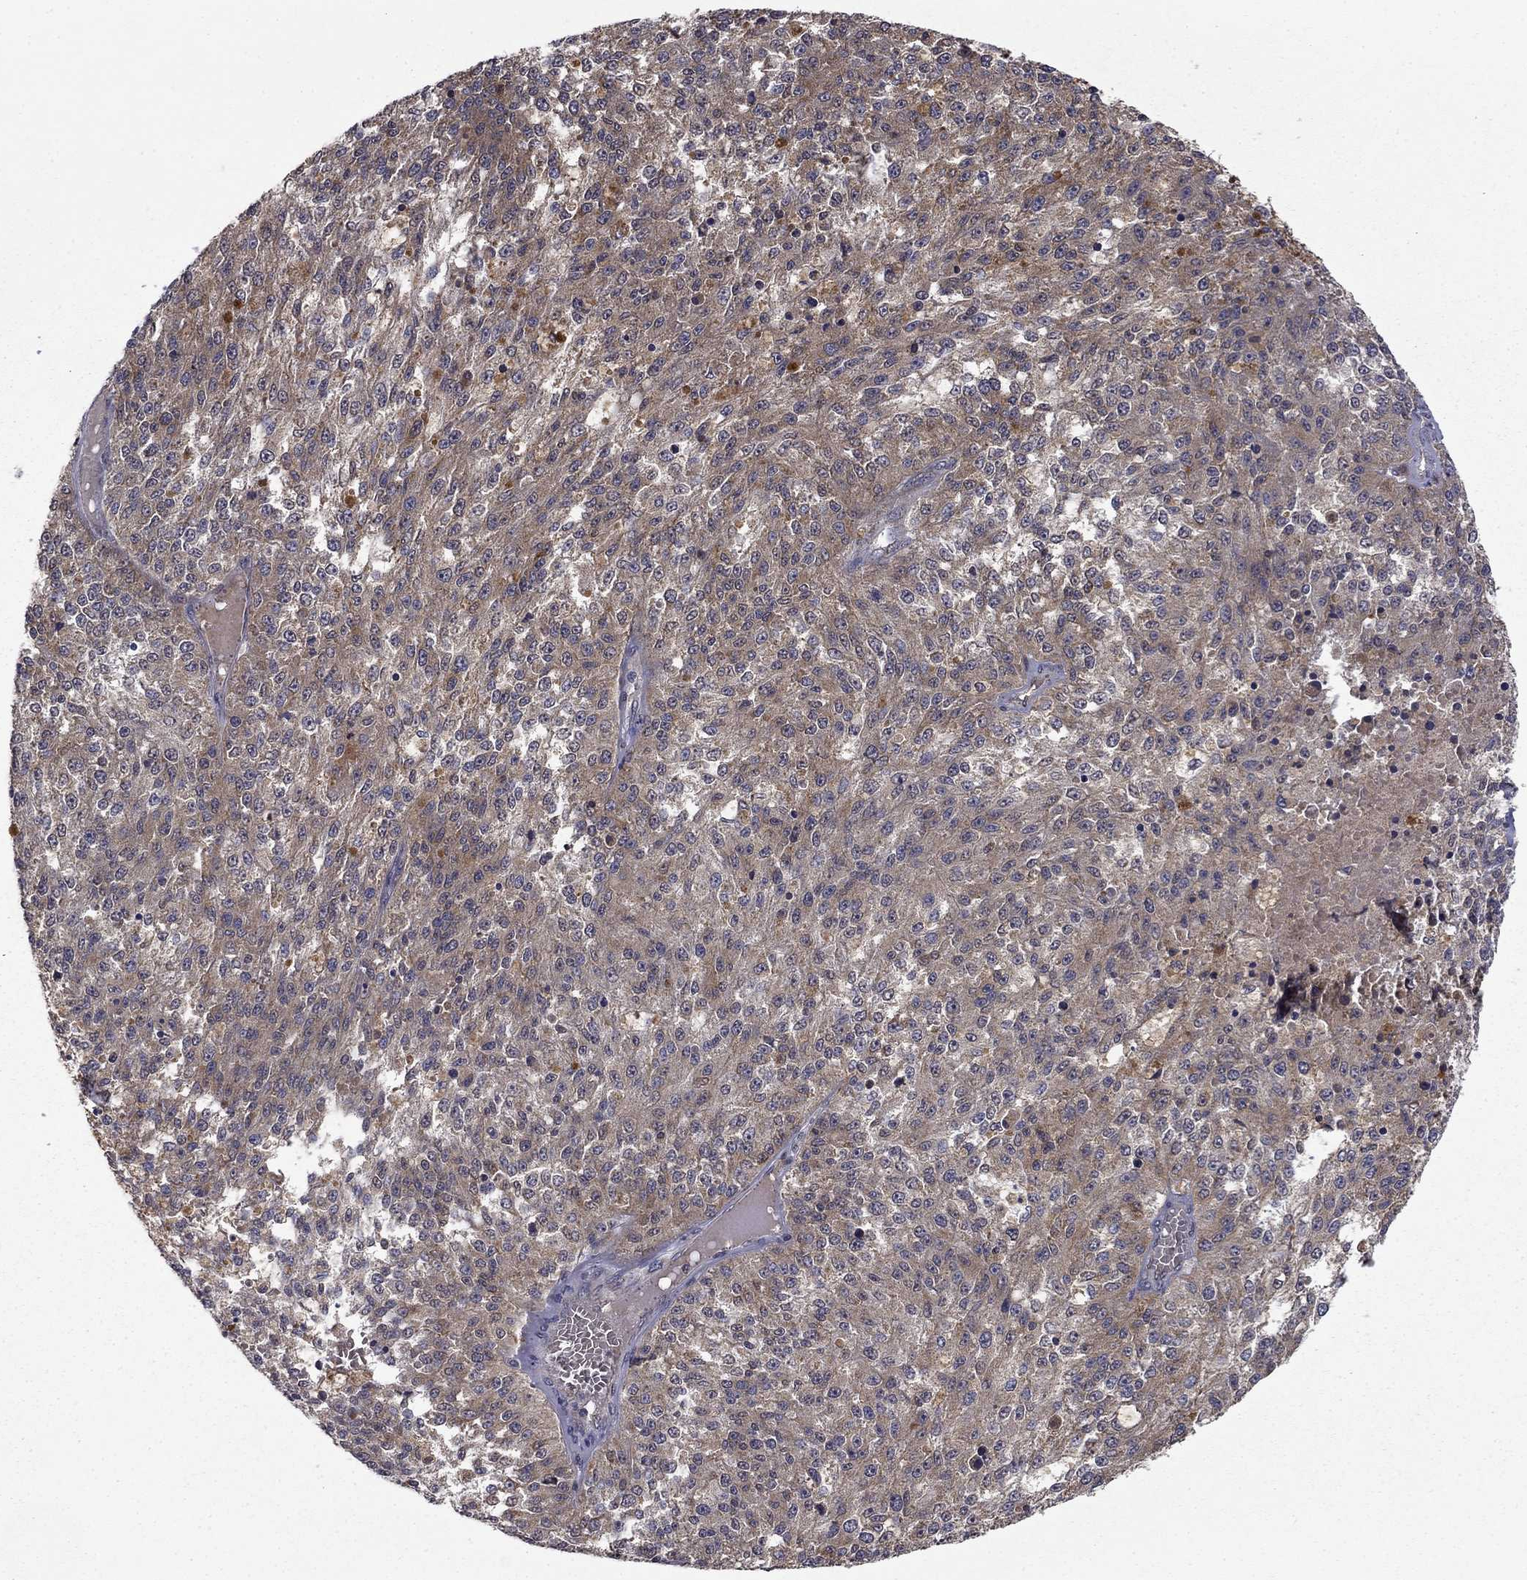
{"staining": {"intensity": "moderate", "quantity": "<25%", "location": "cytoplasmic/membranous"}, "tissue": "melanoma", "cell_type": "Tumor cells", "image_type": "cancer", "snomed": [{"axis": "morphology", "description": "Malignant melanoma, Metastatic site"}, {"axis": "topography", "description": "Lymph node"}], "caption": "A brown stain labels moderate cytoplasmic/membranous positivity of a protein in human melanoma tumor cells.", "gene": "SLC2A13", "patient": {"sex": "female", "age": 64}}